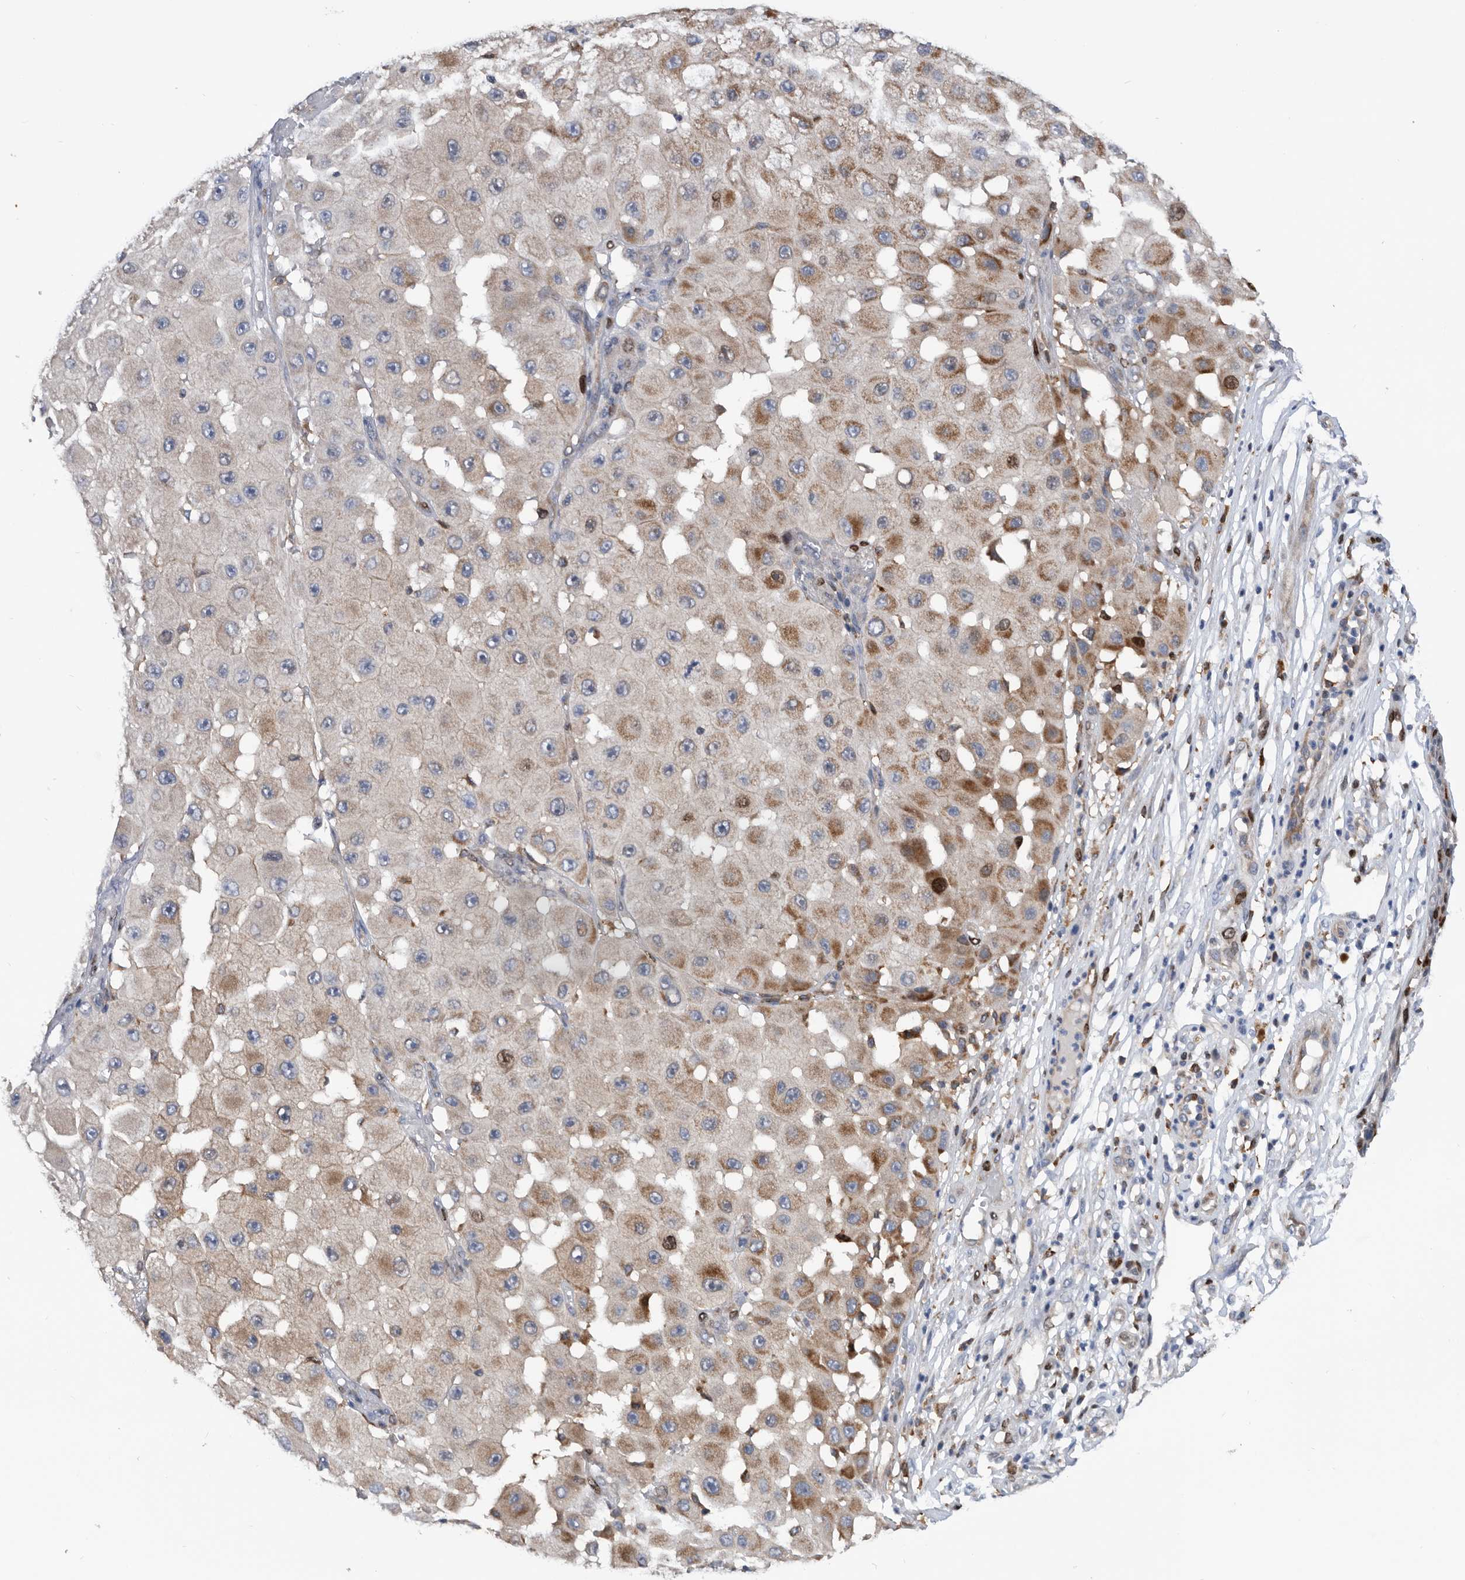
{"staining": {"intensity": "moderate", "quantity": "<25%", "location": "cytoplasmic/membranous"}, "tissue": "melanoma", "cell_type": "Tumor cells", "image_type": "cancer", "snomed": [{"axis": "morphology", "description": "Malignant melanoma, NOS"}, {"axis": "topography", "description": "Skin"}], "caption": "Moderate cytoplasmic/membranous staining is identified in about <25% of tumor cells in melanoma. Nuclei are stained in blue.", "gene": "ATAD2", "patient": {"sex": "female", "age": 81}}